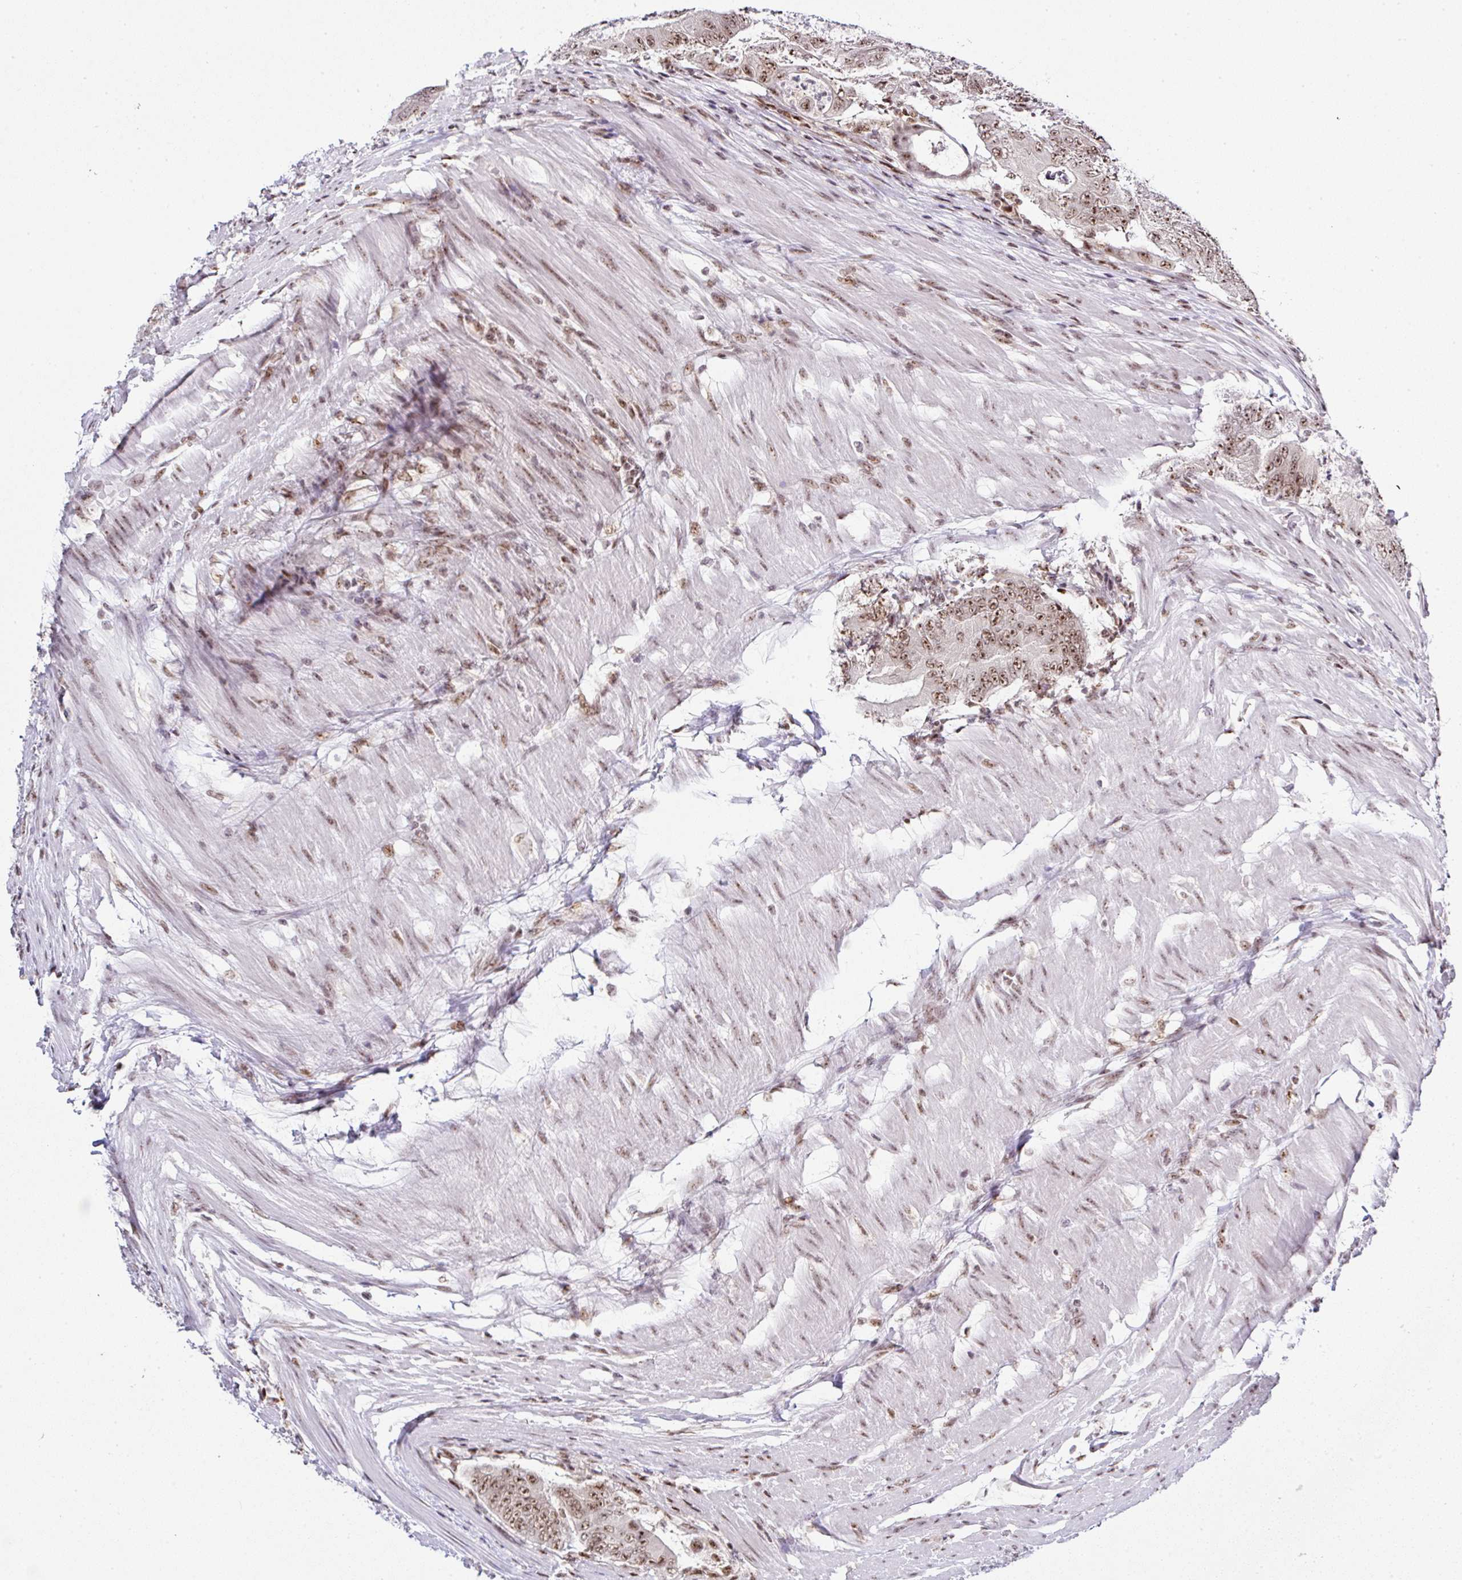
{"staining": {"intensity": "moderate", "quantity": ">75%", "location": "nuclear"}, "tissue": "colorectal cancer", "cell_type": "Tumor cells", "image_type": "cancer", "snomed": [{"axis": "morphology", "description": "Adenocarcinoma, NOS"}, {"axis": "topography", "description": "Colon"}], "caption": "Colorectal adenocarcinoma stained with IHC reveals moderate nuclear positivity in approximately >75% of tumor cells.", "gene": "PTPN2", "patient": {"sex": "female", "age": 48}}